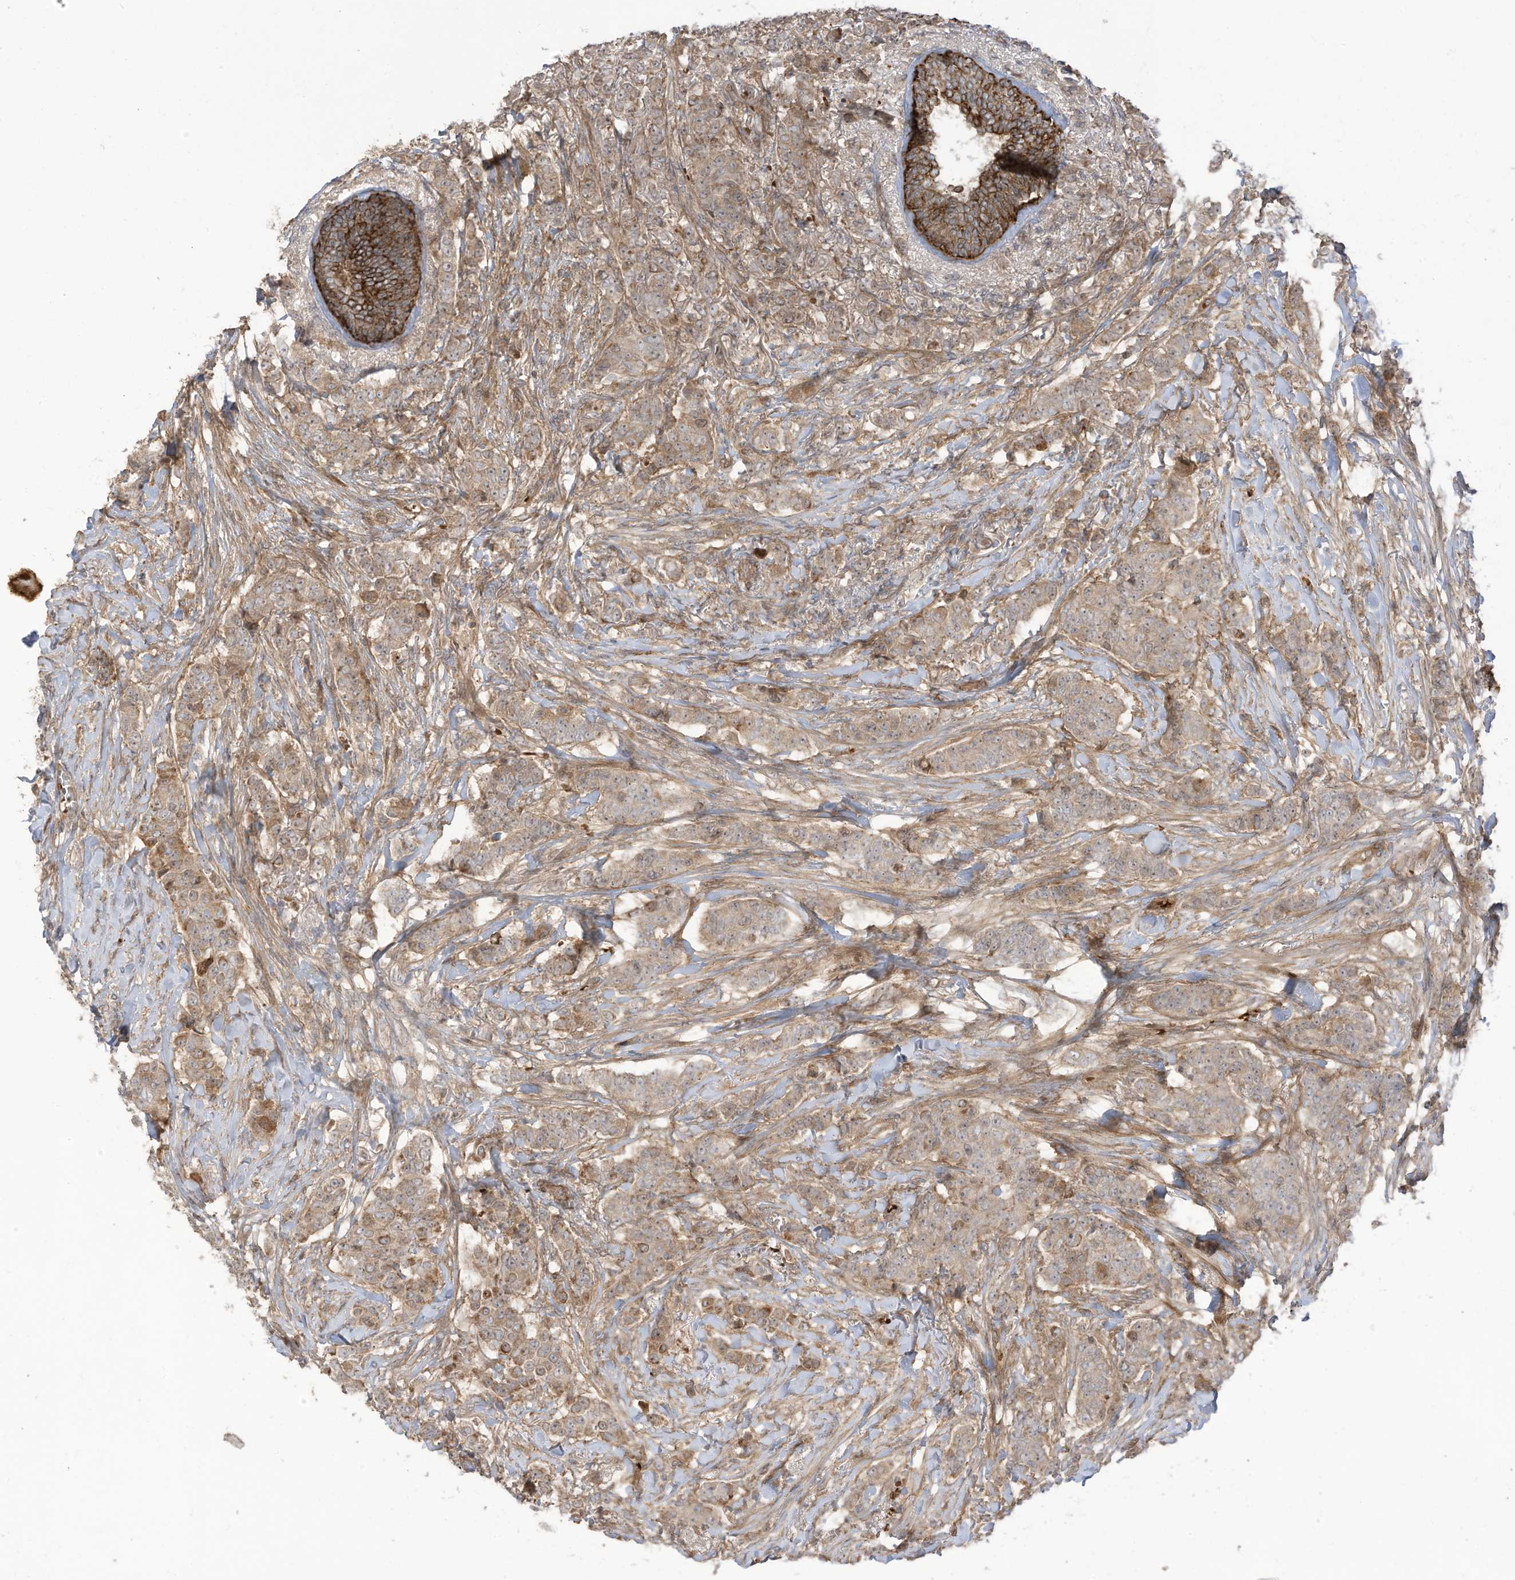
{"staining": {"intensity": "weak", "quantity": ">75%", "location": "cytoplasmic/membranous"}, "tissue": "breast cancer", "cell_type": "Tumor cells", "image_type": "cancer", "snomed": [{"axis": "morphology", "description": "Duct carcinoma"}, {"axis": "topography", "description": "Breast"}], "caption": "Protein expression analysis of infiltrating ductal carcinoma (breast) shows weak cytoplasmic/membranous positivity in approximately >75% of tumor cells. (DAB IHC, brown staining for protein, blue staining for nuclei).", "gene": "ENTR1", "patient": {"sex": "female", "age": 40}}